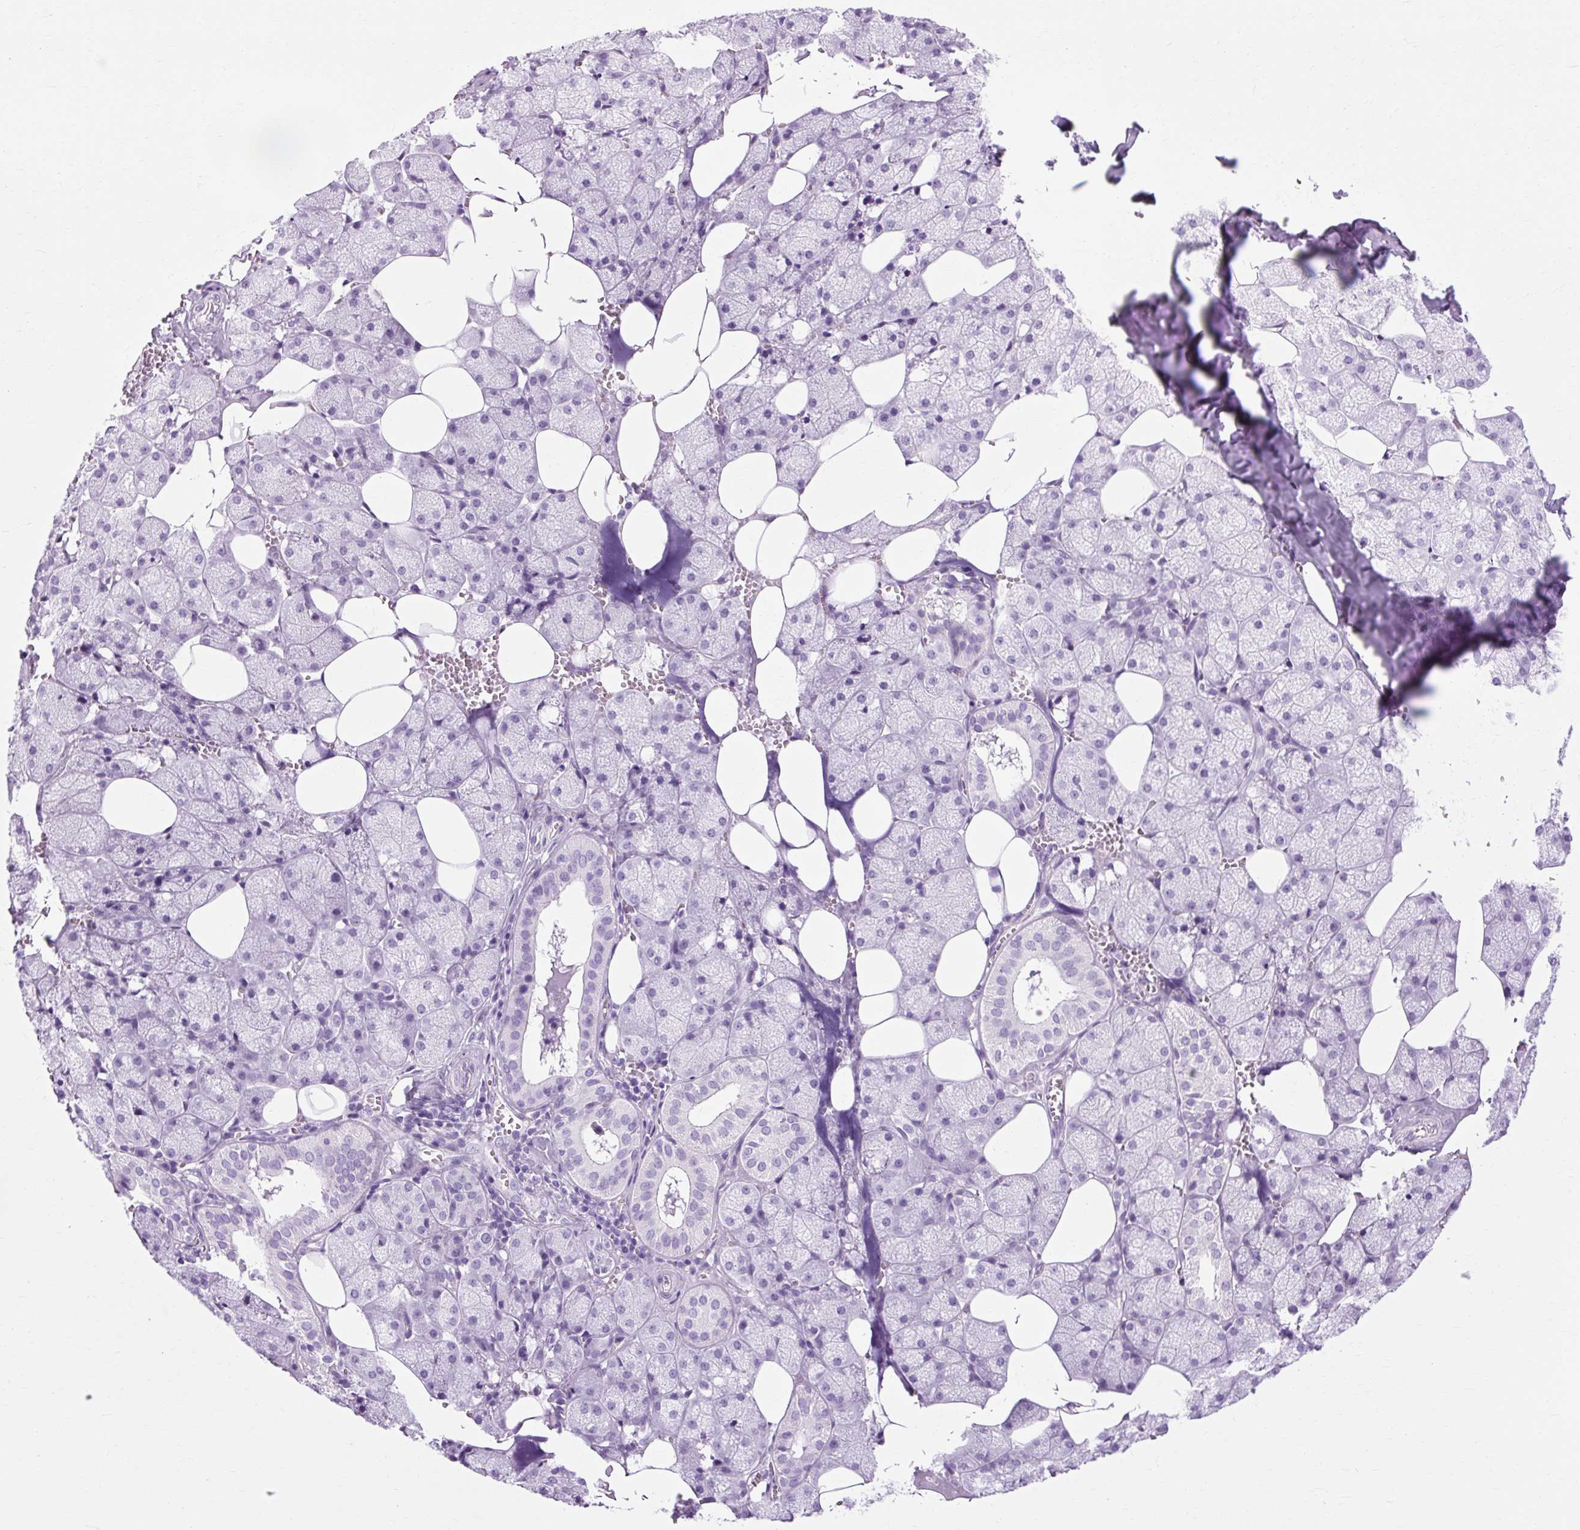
{"staining": {"intensity": "negative", "quantity": "none", "location": "none"}, "tissue": "salivary gland", "cell_type": "Glandular cells", "image_type": "normal", "snomed": [{"axis": "morphology", "description": "Normal tissue, NOS"}, {"axis": "topography", "description": "Salivary gland"}, {"axis": "topography", "description": "Peripheral nerve tissue"}], "caption": "This image is of normal salivary gland stained with immunohistochemistry (IHC) to label a protein in brown with the nuclei are counter-stained blue. There is no expression in glandular cells.", "gene": "OOEP", "patient": {"sex": "male", "age": 38}}